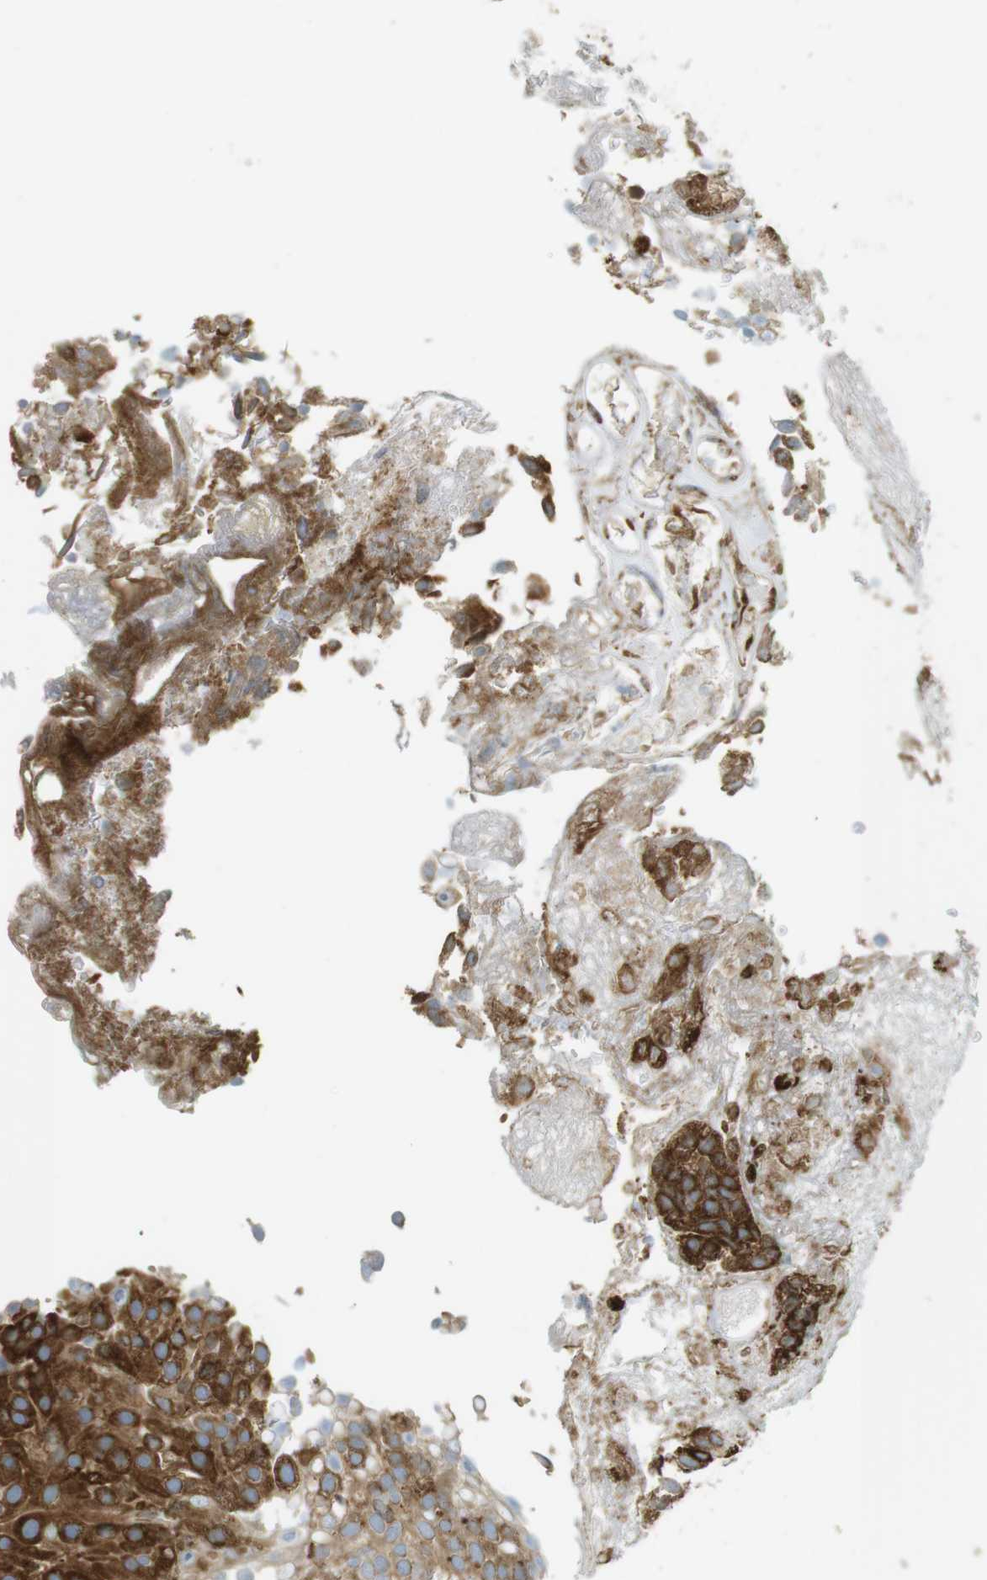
{"staining": {"intensity": "strong", "quantity": "25%-75%", "location": "cytoplasmic/membranous"}, "tissue": "urothelial cancer", "cell_type": "Tumor cells", "image_type": "cancer", "snomed": [{"axis": "morphology", "description": "Urothelial carcinoma, Low grade"}, {"axis": "topography", "description": "Urinary bladder"}], "caption": "IHC micrograph of urothelial cancer stained for a protein (brown), which exhibits high levels of strong cytoplasmic/membranous expression in approximately 25%-75% of tumor cells.", "gene": "MBOAT2", "patient": {"sex": "male", "age": 78}}